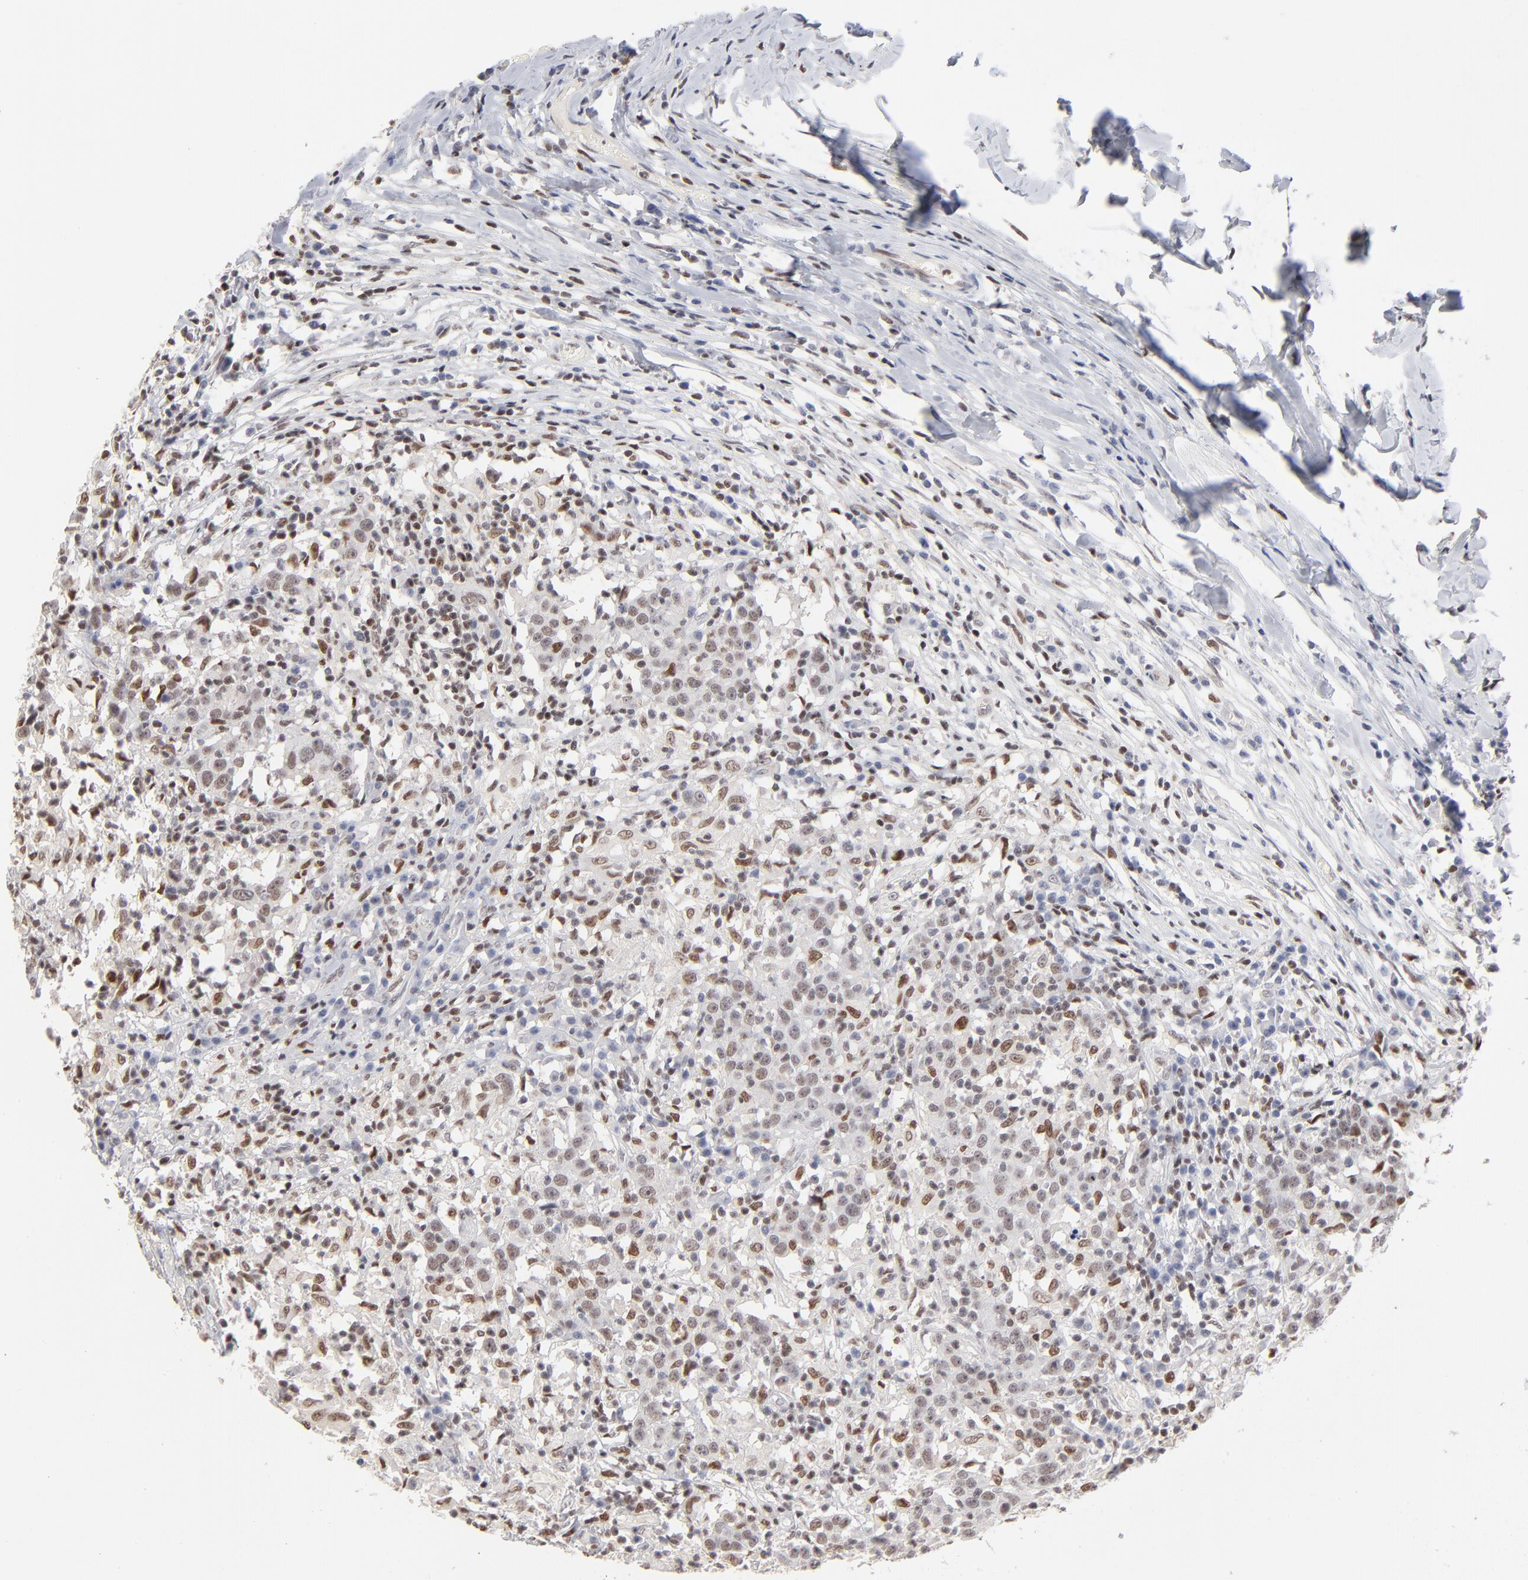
{"staining": {"intensity": "moderate", "quantity": "25%-75%", "location": "nuclear"}, "tissue": "head and neck cancer", "cell_type": "Tumor cells", "image_type": "cancer", "snomed": [{"axis": "morphology", "description": "Adenocarcinoma, NOS"}, {"axis": "topography", "description": "Salivary gland"}, {"axis": "topography", "description": "Head-Neck"}], "caption": "Immunohistochemistry (IHC) (DAB (3,3'-diaminobenzidine)) staining of human head and neck cancer displays moderate nuclear protein staining in about 25%-75% of tumor cells.", "gene": "MAX", "patient": {"sex": "female", "age": 65}}